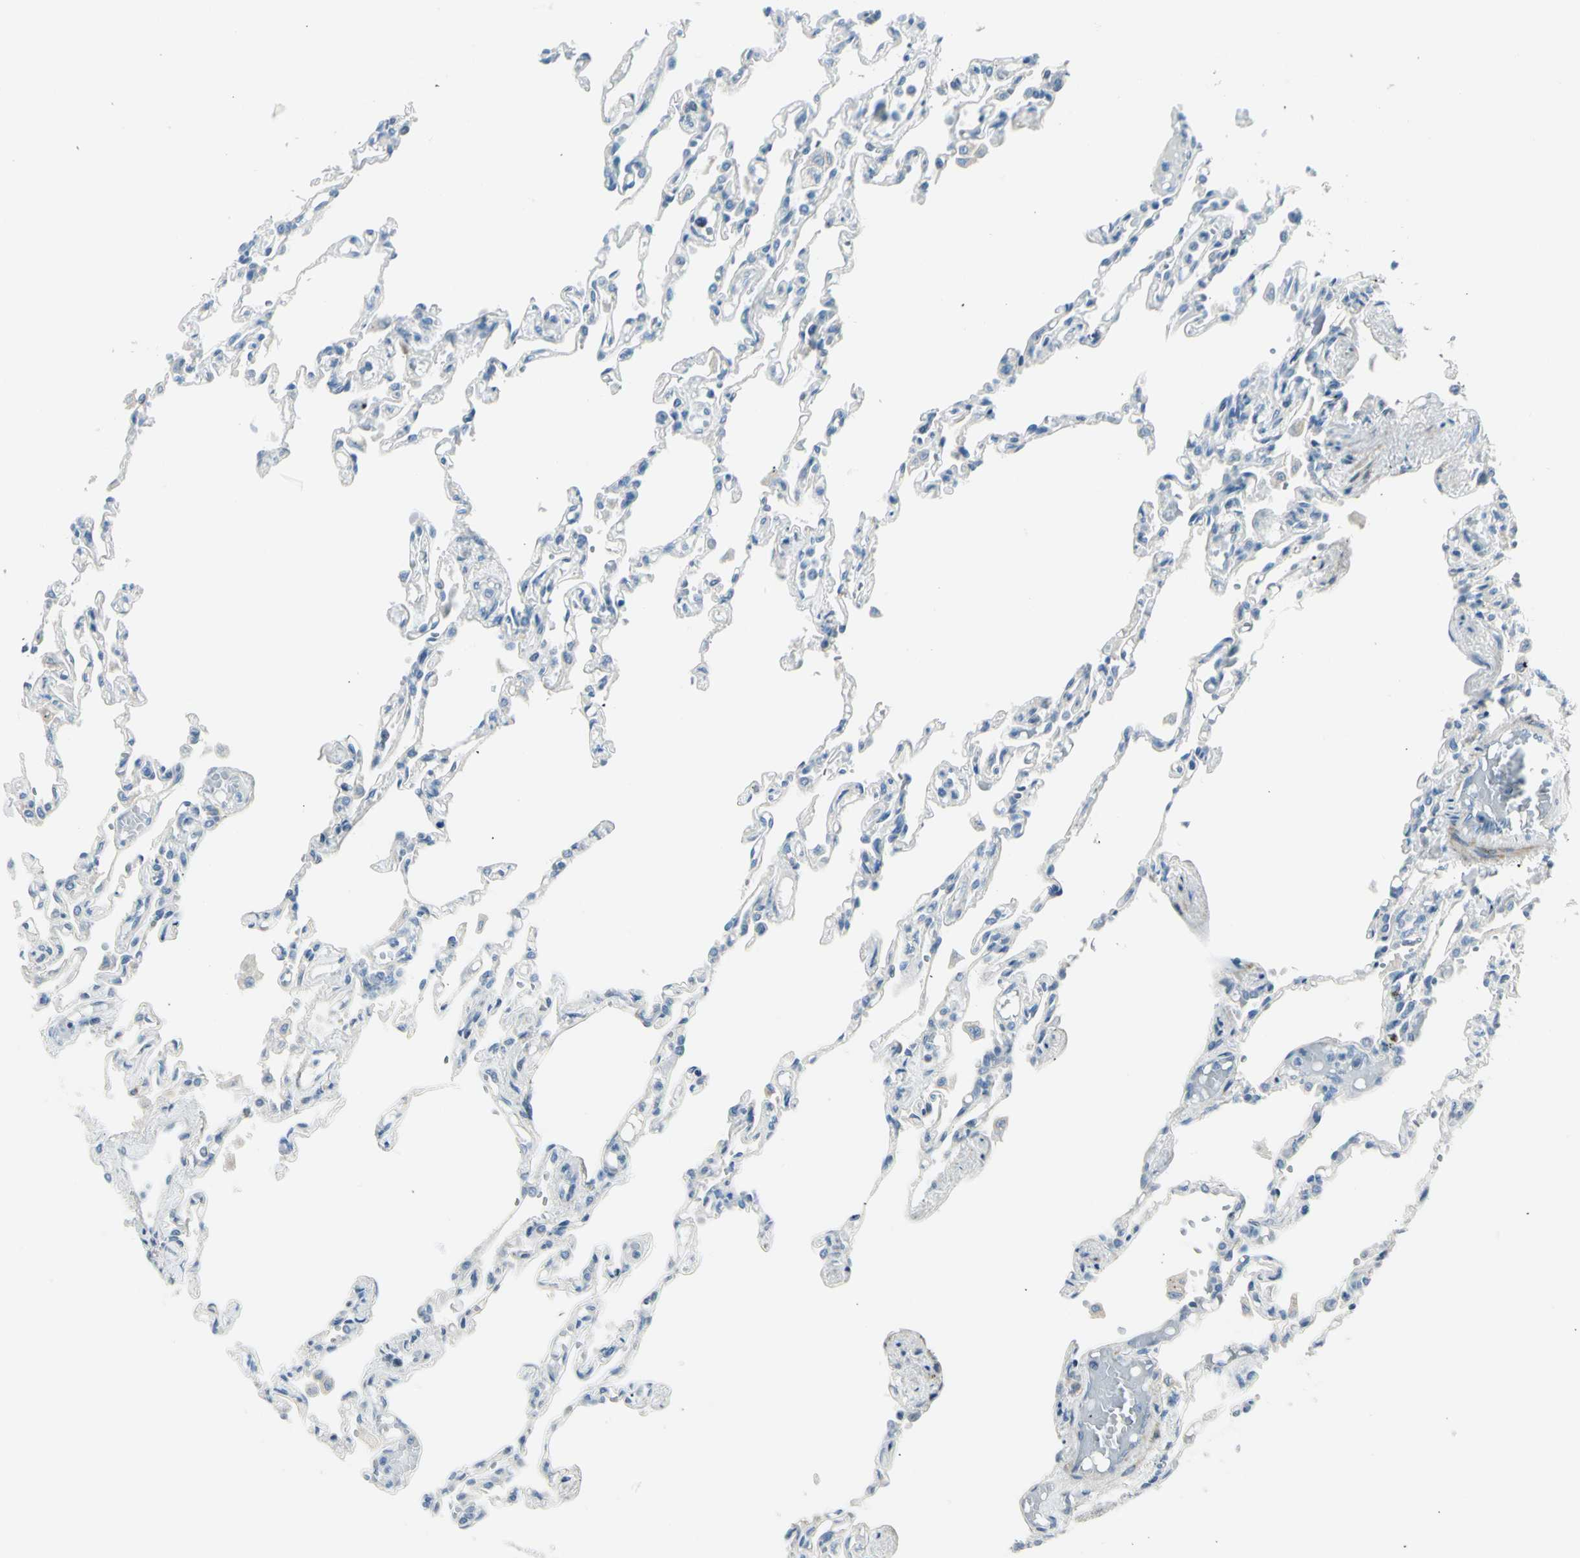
{"staining": {"intensity": "negative", "quantity": "none", "location": "none"}, "tissue": "lung", "cell_type": "Alveolar cells", "image_type": "normal", "snomed": [{"axis": "morphology", "description": "Normal tissue, NOS"}, {"axis": "topography", "description": "Lung"}], "caption": "This is an immunohistochemistry micrograph of benign human lung. There is no staining in alveolar cells.", "gene": "ADGRA3", "patient": {"sex": "male", "age": 21}}